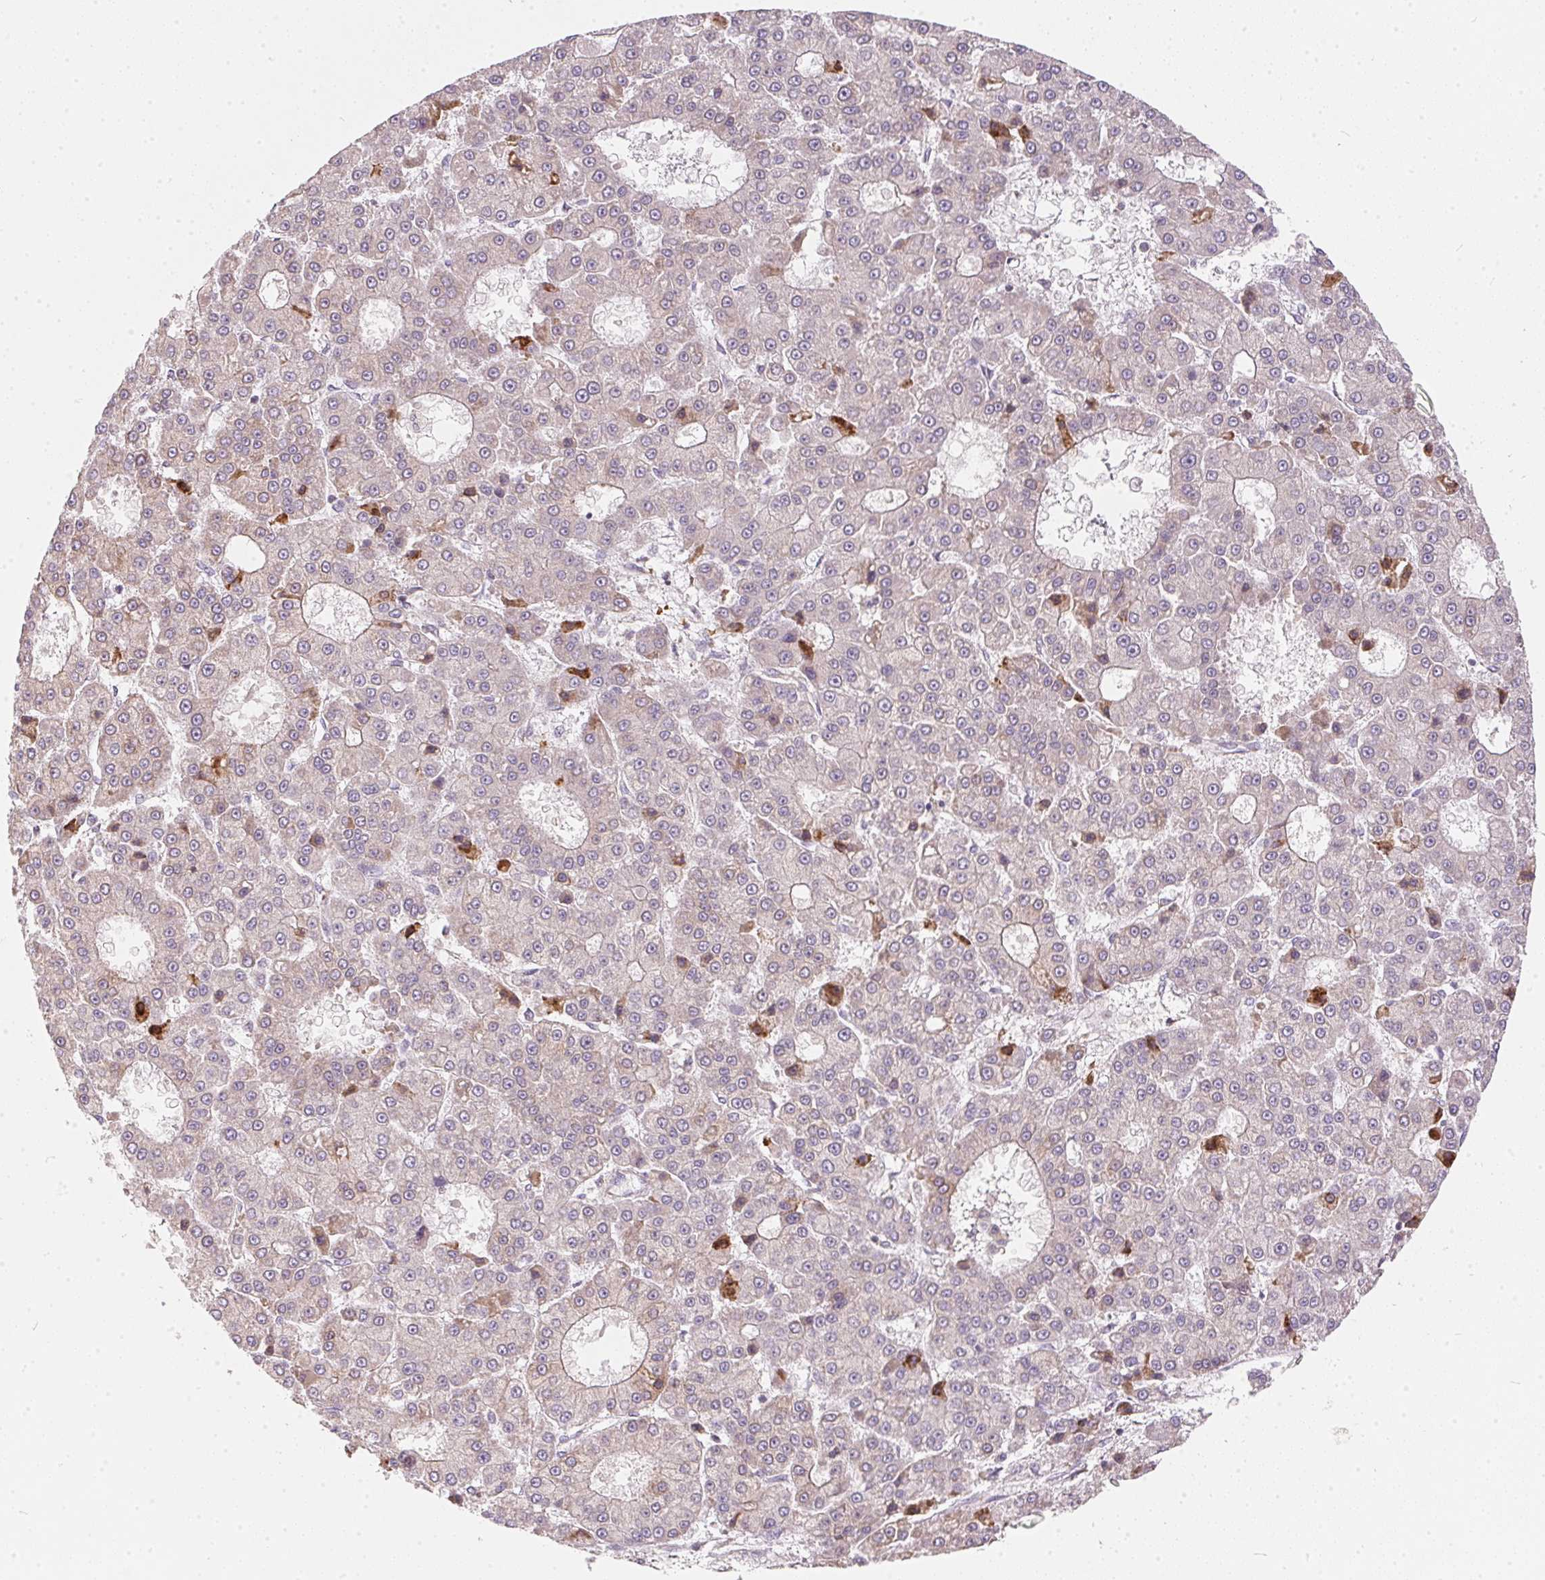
{"staining": {"intensity": "negative", "quantity": "none", "location": "none"}, "tissue": "liver cancer", "cell_type": "Tumor cells", "image_type": "cancer", "snomed": [{"axis": "morphology", "description": "Carcinoma, Hepatocellular, NOS"}, {"axis": "topography", "description": "Liver"}], "caption": "IHC micrograph of hepatocellular carcinoma (liver) stained for a protein (brown), which demonstrates no staining in tumor cells.", "gene": "VWA5B2", "patient": {"sex": "male", "age": 70}}